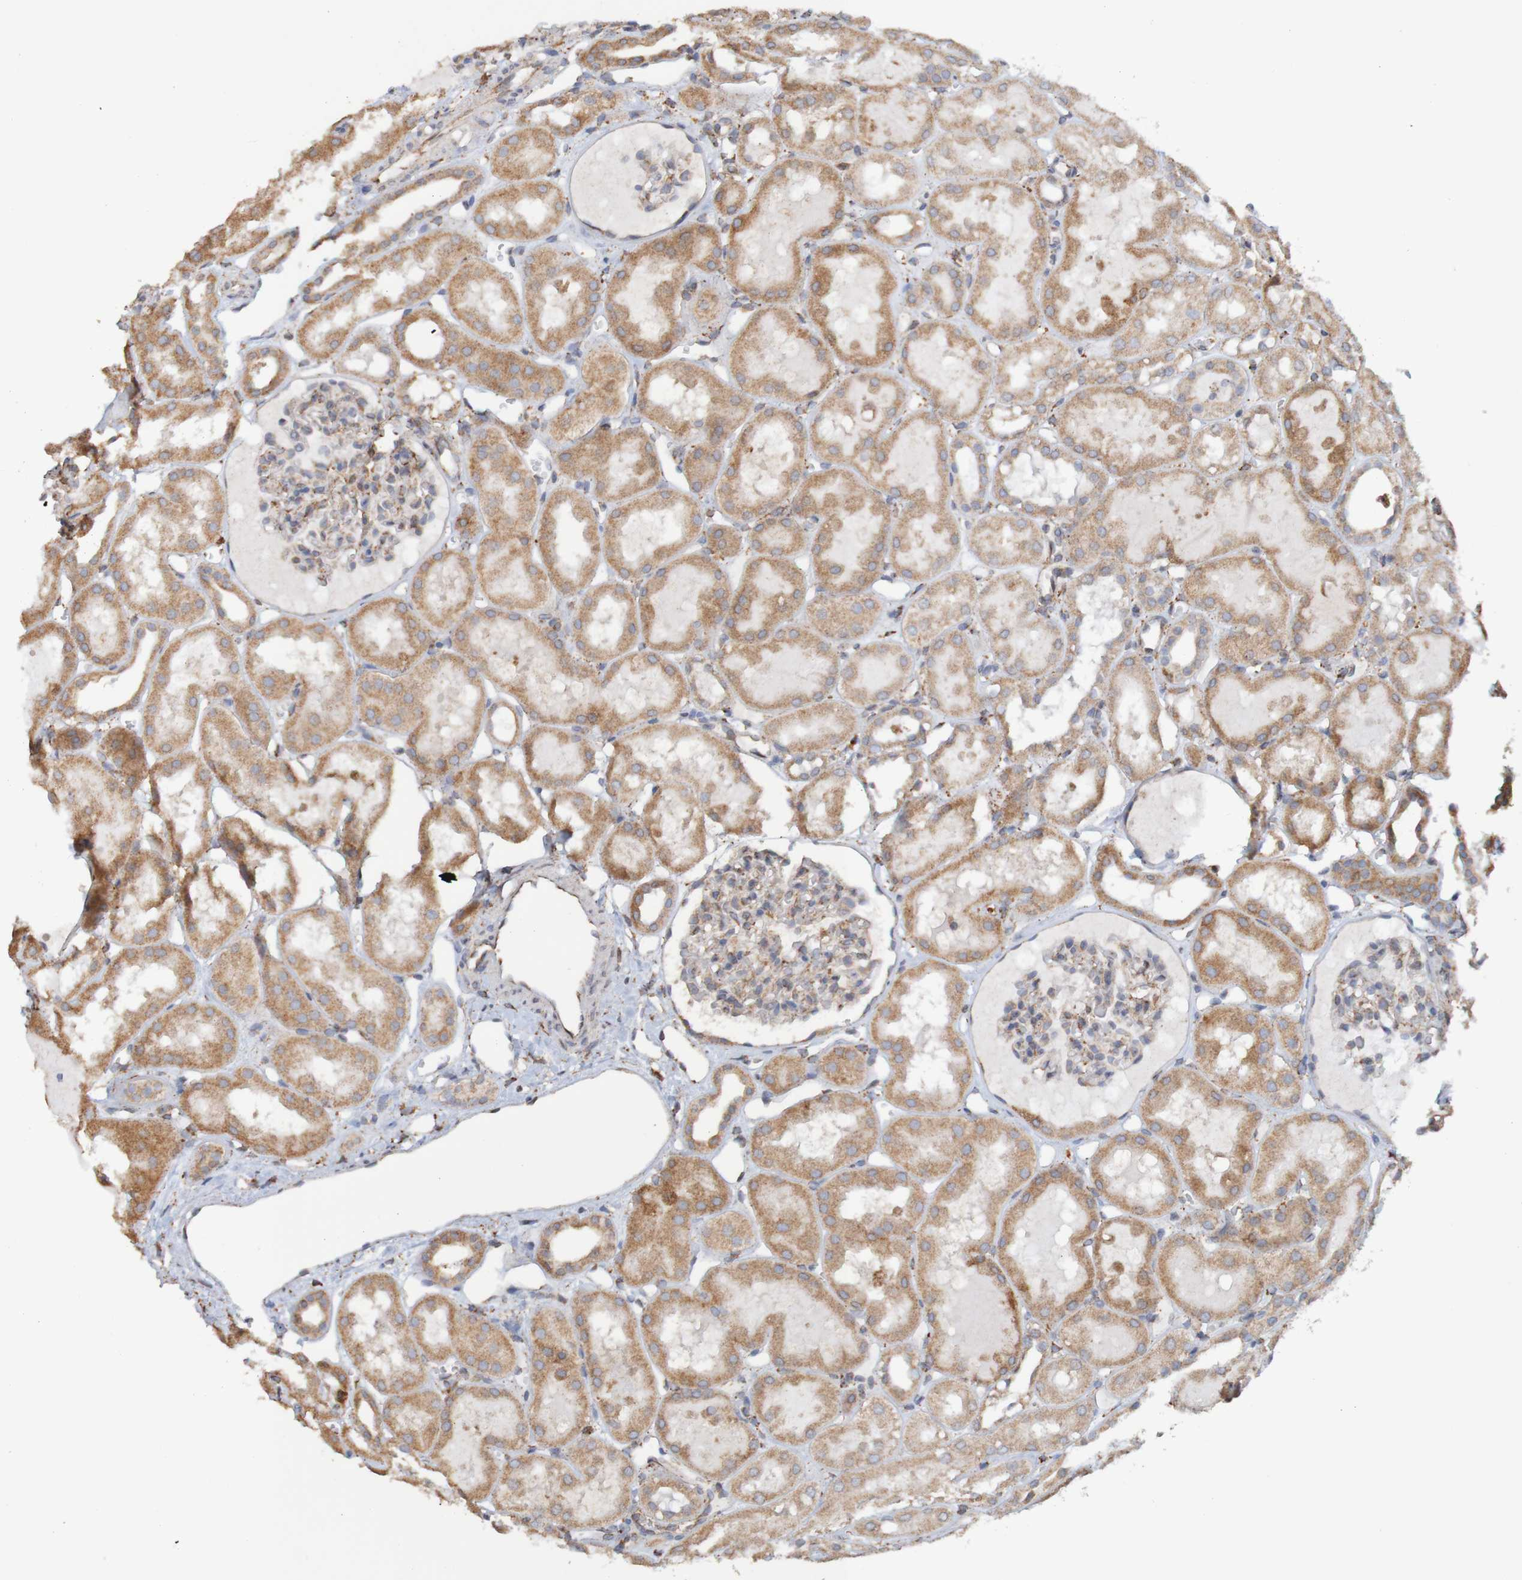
{"staining": {"intensity": "moderate", "quantity": ">75%", "location": "cytoplasmic/membranous"}, "tissue": "kidney", "cell_type": "Cells in glomeruli", "image_type": "normal", "snomed": [{"axis": "morphology", "description": "Normal tissue, NOS"}, {"axis": "topography", "description": "Kidney"}, {"axis": "topography", "description": "Urinary bladder"}], "caption": "Immunohistochemical staining of normal kidney reveals moderate cytoplasmic/membranous protein positivity in about >75% of cells in glomeruli.", "gene": "PDIA3", "patient": {"sex": "male", "age": 16}}